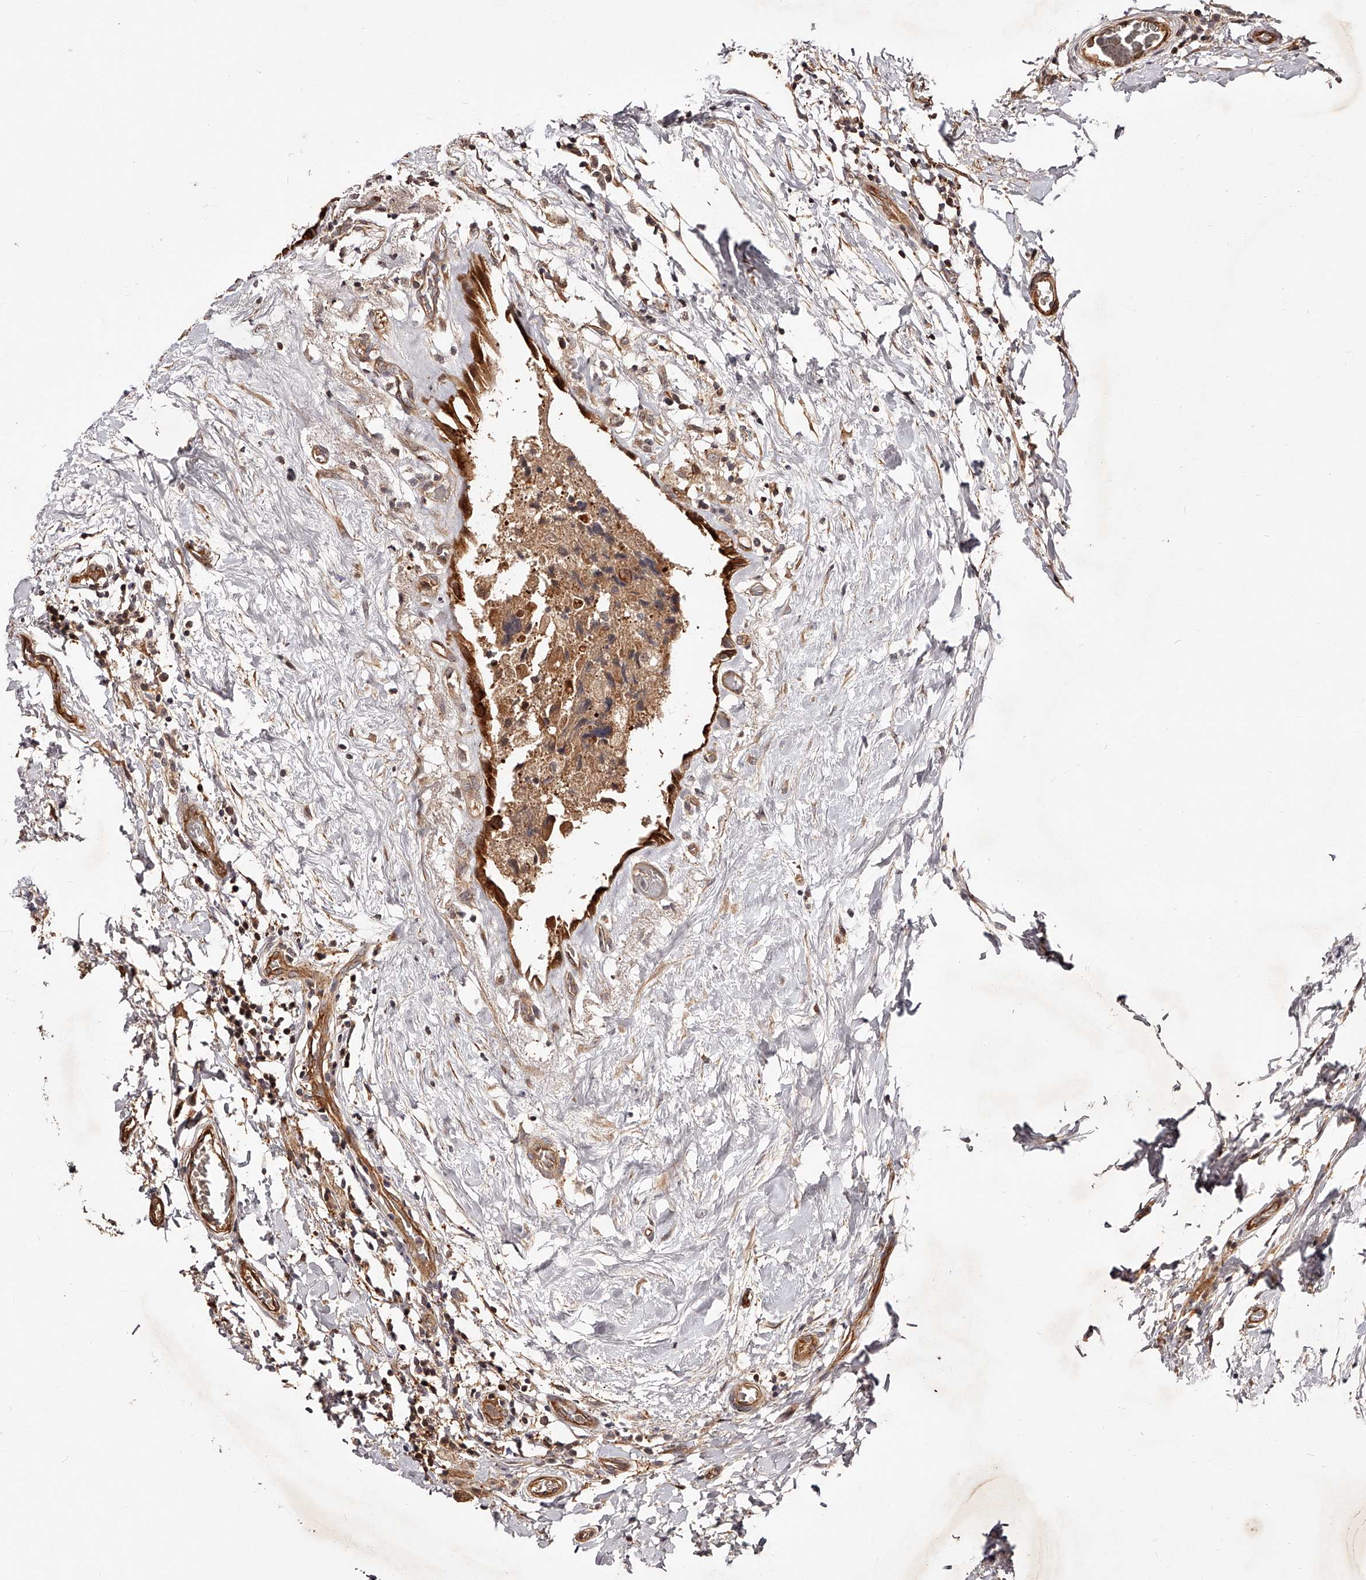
{"staining": {"intensity": "moderate", "quantity": ">75%", "location": "cytoplasmic/membranous"}, "tissue": "breast cancer", "cell_type": "Tumor cells", "image_type": "cancer", "snomed": [{"axis": "morphology", "description": "Duct carcinoma"}, {"axis": "topography", "description": "Breast"}], "caption": "IHC image of neoplastic tissue: breast cancer (infiltrating ductal carcinoma) stained using IHC displays medium levels of moderate protein expression localized specifically in the cytoplasmic/membranous of tumor cells, appearing as a cytoplasmic/membranous brown color.", "gene": "CUL7", "patient": {"sex": "female", "age": 62}}